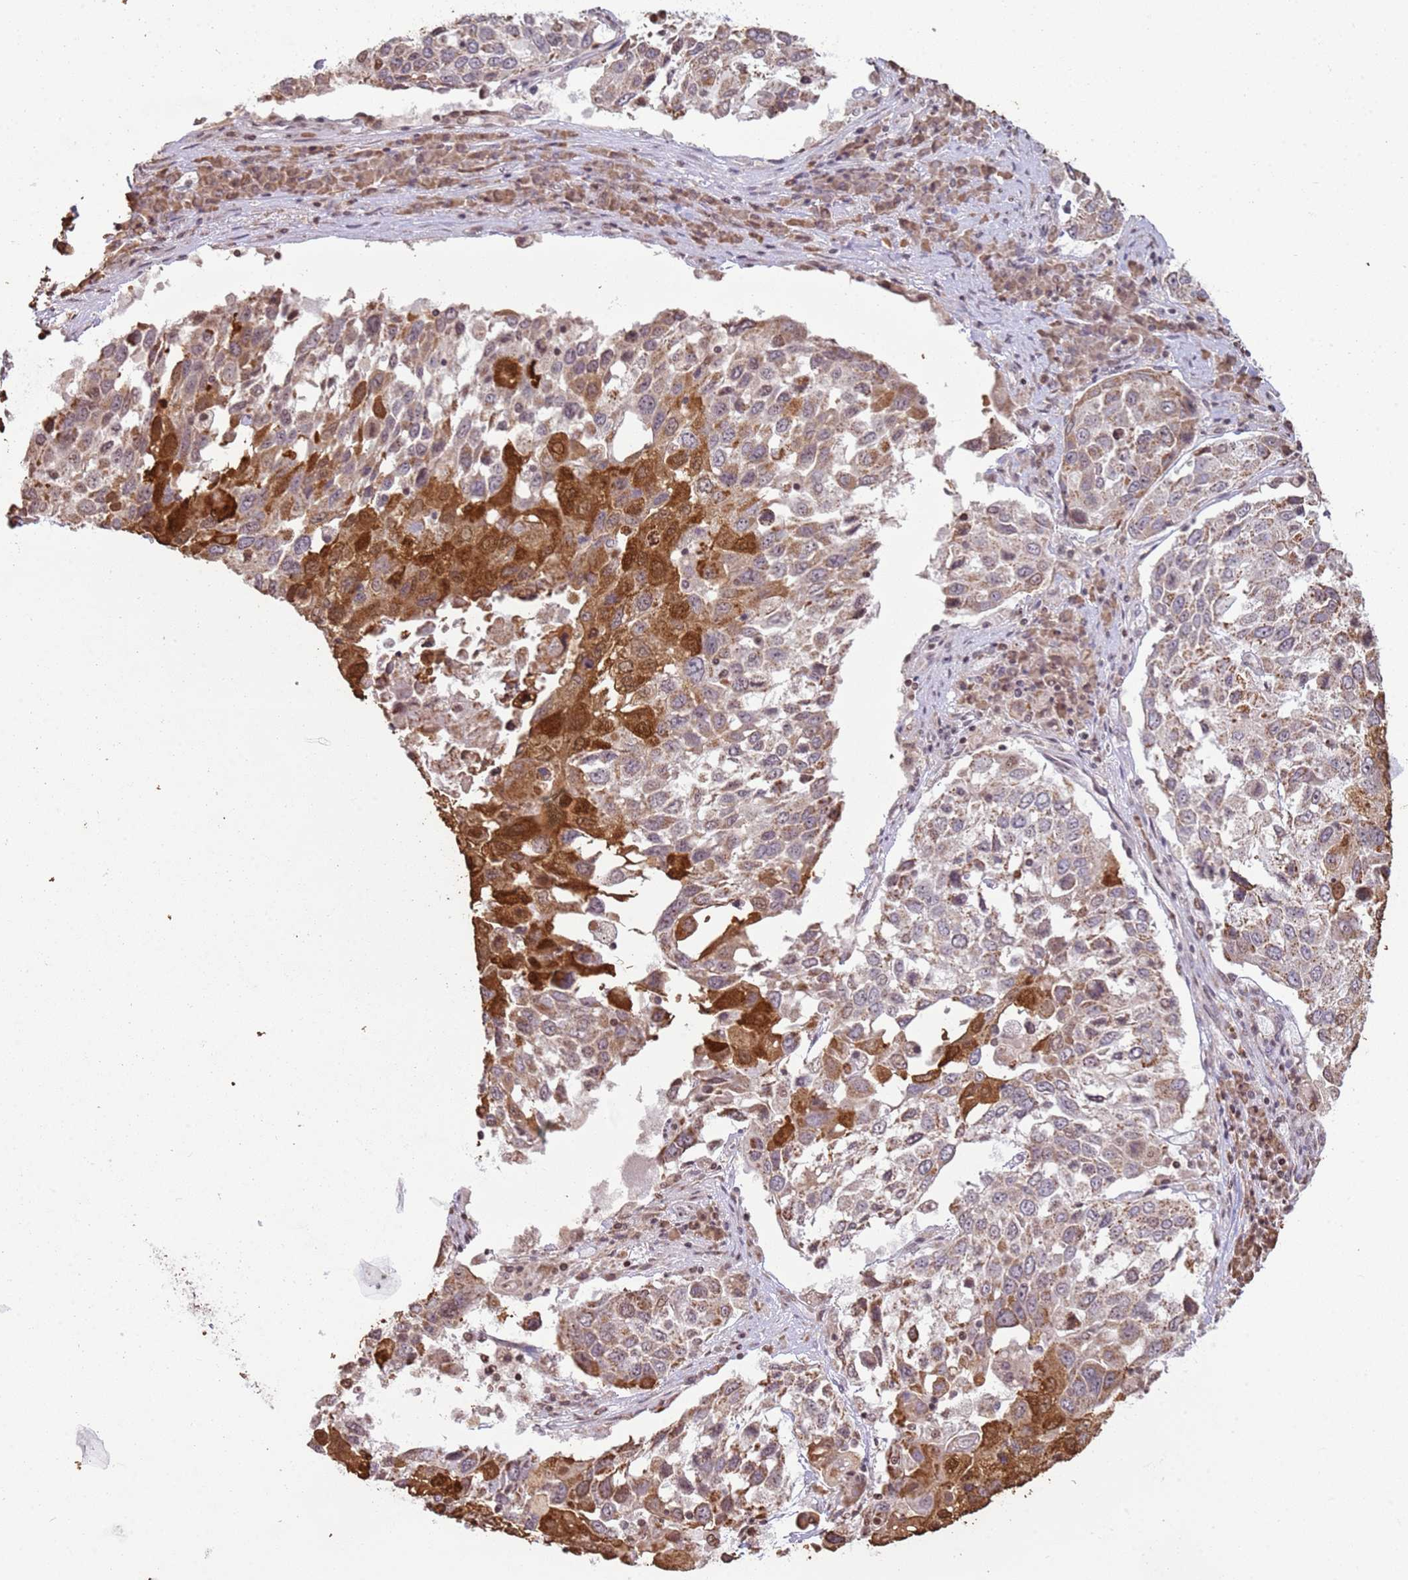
{"staining": {"intensity": "strong", "quantity": "<25%", "location": "cytoplasmic/membranous"}, "tissue": "lung cancer", "cell_type": "Tumor cells", "image_type": "cancer", "snomed": [{"axis": "morphology", "description": "Squamous cell carcinoma, NOS"}, {"axis": "topography", "description": "Lung"}], "caption": "This is a photomicrograph of immunohistochemistry (IHC) staining of lung squamous cell carcinoma, which shows strong expression in the cytoplasmic/membranous of tumor cells.", "gene": "SCAF1", "patient": {"sex": "male", "age": 65}}